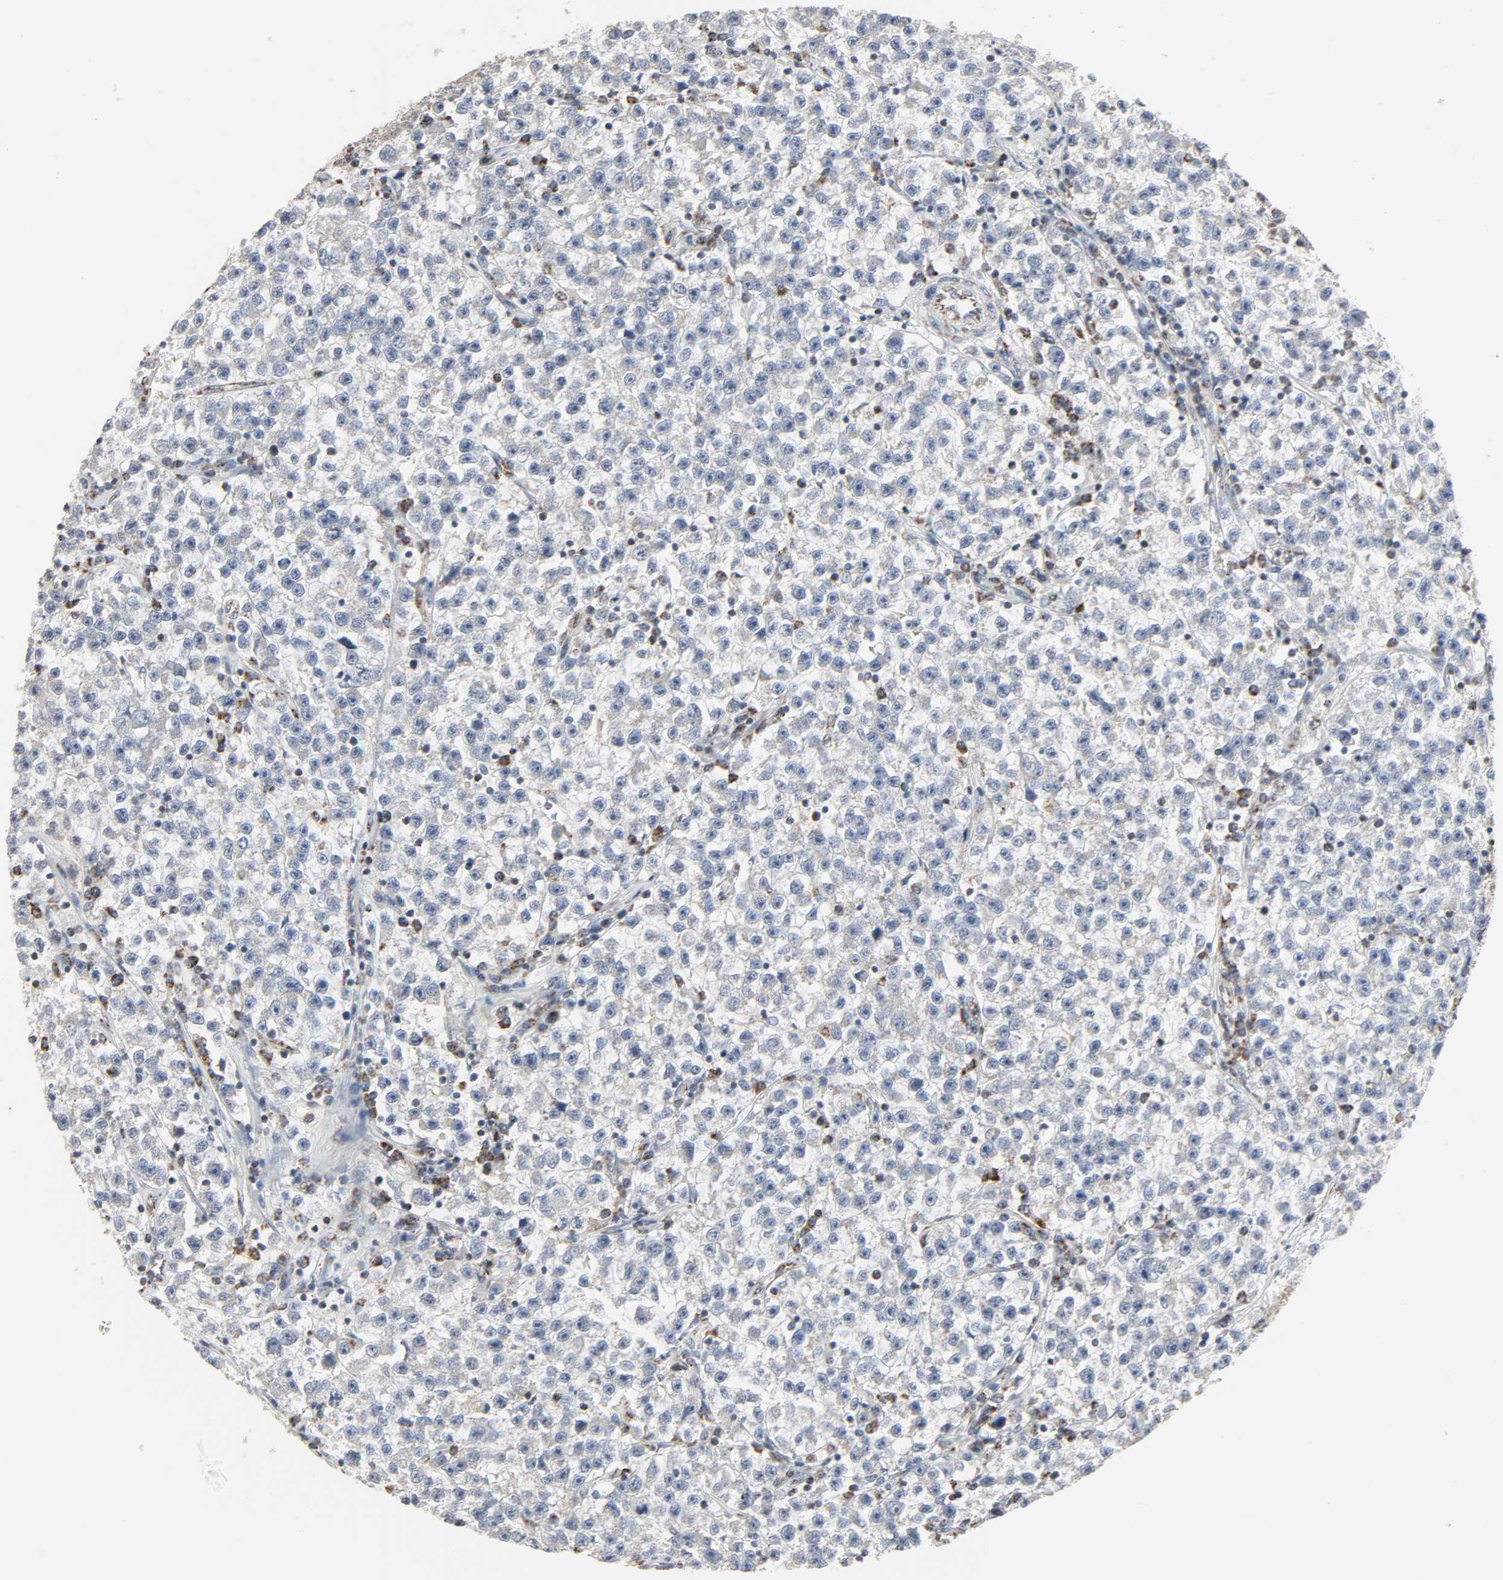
{"staining": {"intensity": "negative", "quantity": "none", "location": "none"}, "tissue": "testis cancer", "cell_type": "Tumor cells", "image_type": "cancer", "snomed": [{"axis": "morphology", "description": "Seminoma, NOS"}, {"axis": "topography", "description": "Testis"}], "caption": "An IHC histopathology image of testis seminoma is shown. There is no staining in tumor cells of testis seminoma.", "gene": "ACAT1", "patient": {"sex": "male", "age": 22}}